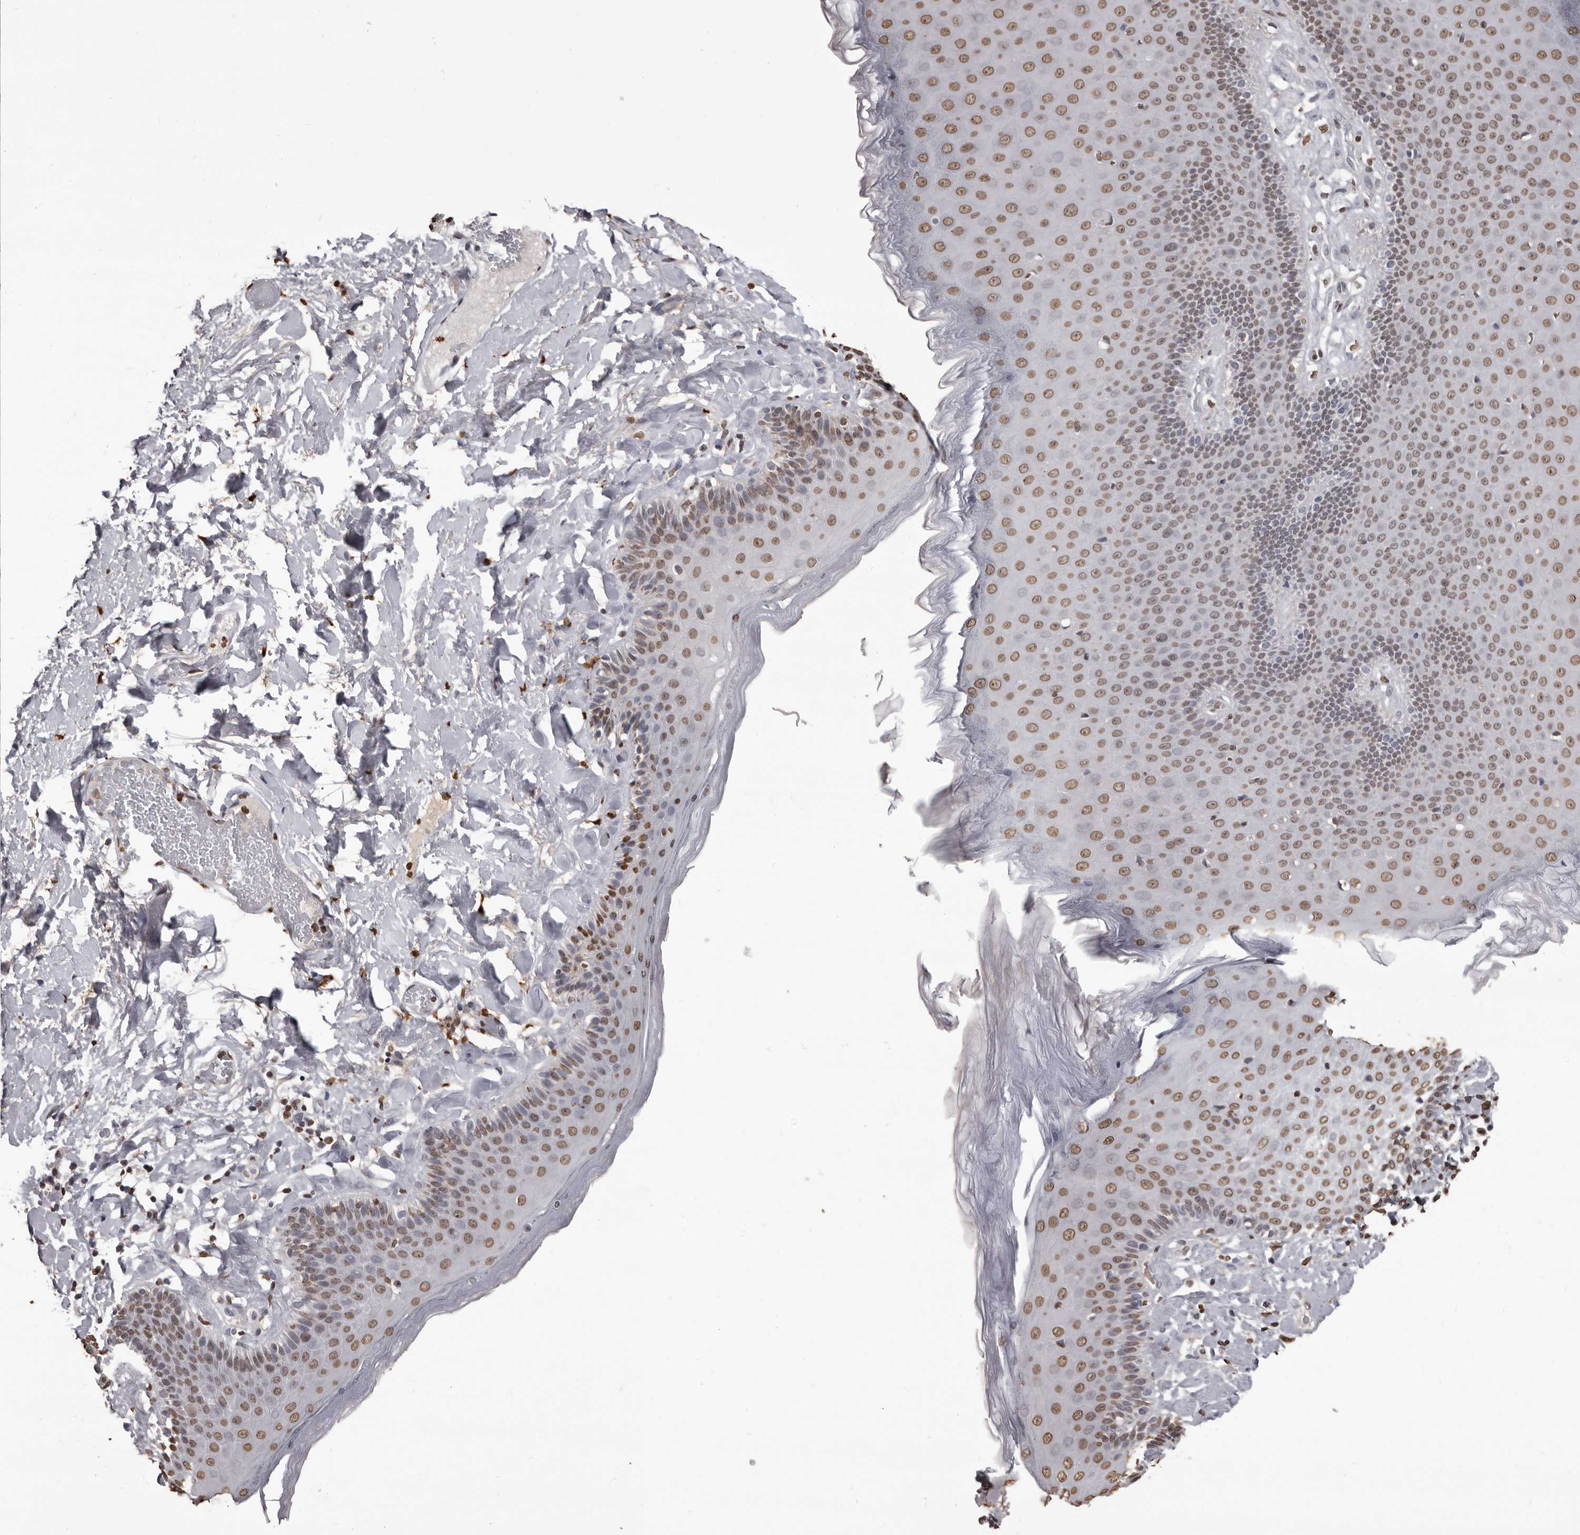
{"staining": {"intensity": "moderate", "quantity": "25%-75%", "location": "nuclear"}, "tissue": "skin", "cell_type": "Epidermal cells", "image_type": "normal", "snomed": [{"axis": "morphology", "description": "Normal tissue, NOS"}, {"axis": "topography", "description": "Anal"}], "caption": "Immunohistochemistry (IHC) (DAB) staining of benign skin shows moderate nuclear protein positivity in approximately 25%-75% of epidermal cells.", "gene": "AHR", "patient": {"sex": "male", "age": 69}}